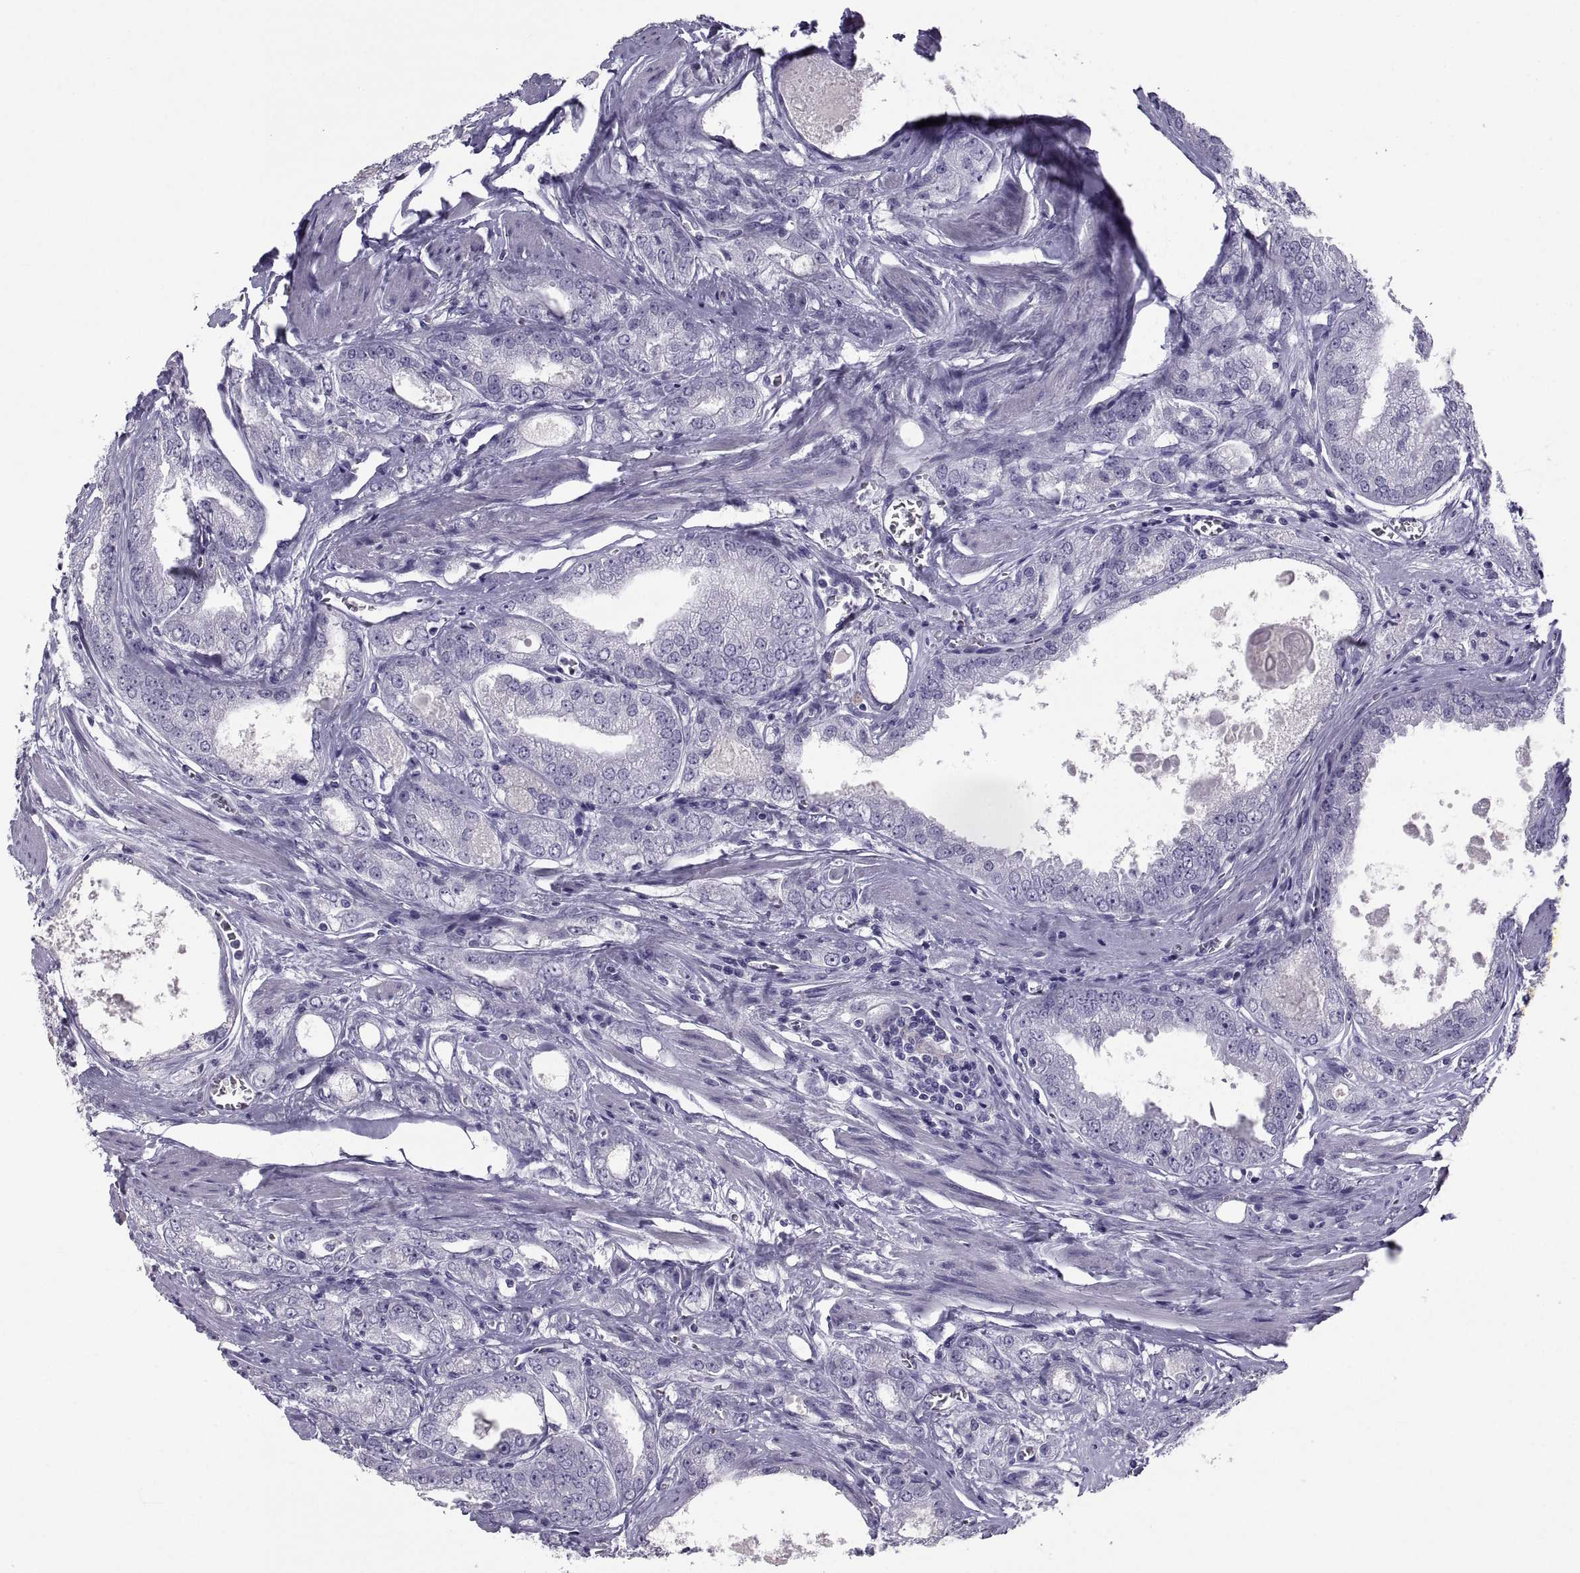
{"staining": {"intensity": "negative", "quantity": "none", "location": "none"}, "tissue": "prostate cancer", "cell_type": "Tumor cells", "image_type": "cancer", "snomed": [{"axis": "morphology", "description": "Adenocarcinoma, NOS"}, {"axis": "morphology", "description": "Adenocarcinoma, High grade"}, {"axis": "topography", "description": "Prostate"}], "caption": "Immunohistochemistry (IHC) of human adenocarcinoma (prostate) exhibits no staining in tumor cells. Brightfield microscopy of immunohistochemistry stained with DAB (3,3'-diaminobenzidine) (brown) and hematoxylin (blue), captured at high magnification.", "gene": "PCSK1N", "patient": {"sex": "male", "age": 70}}